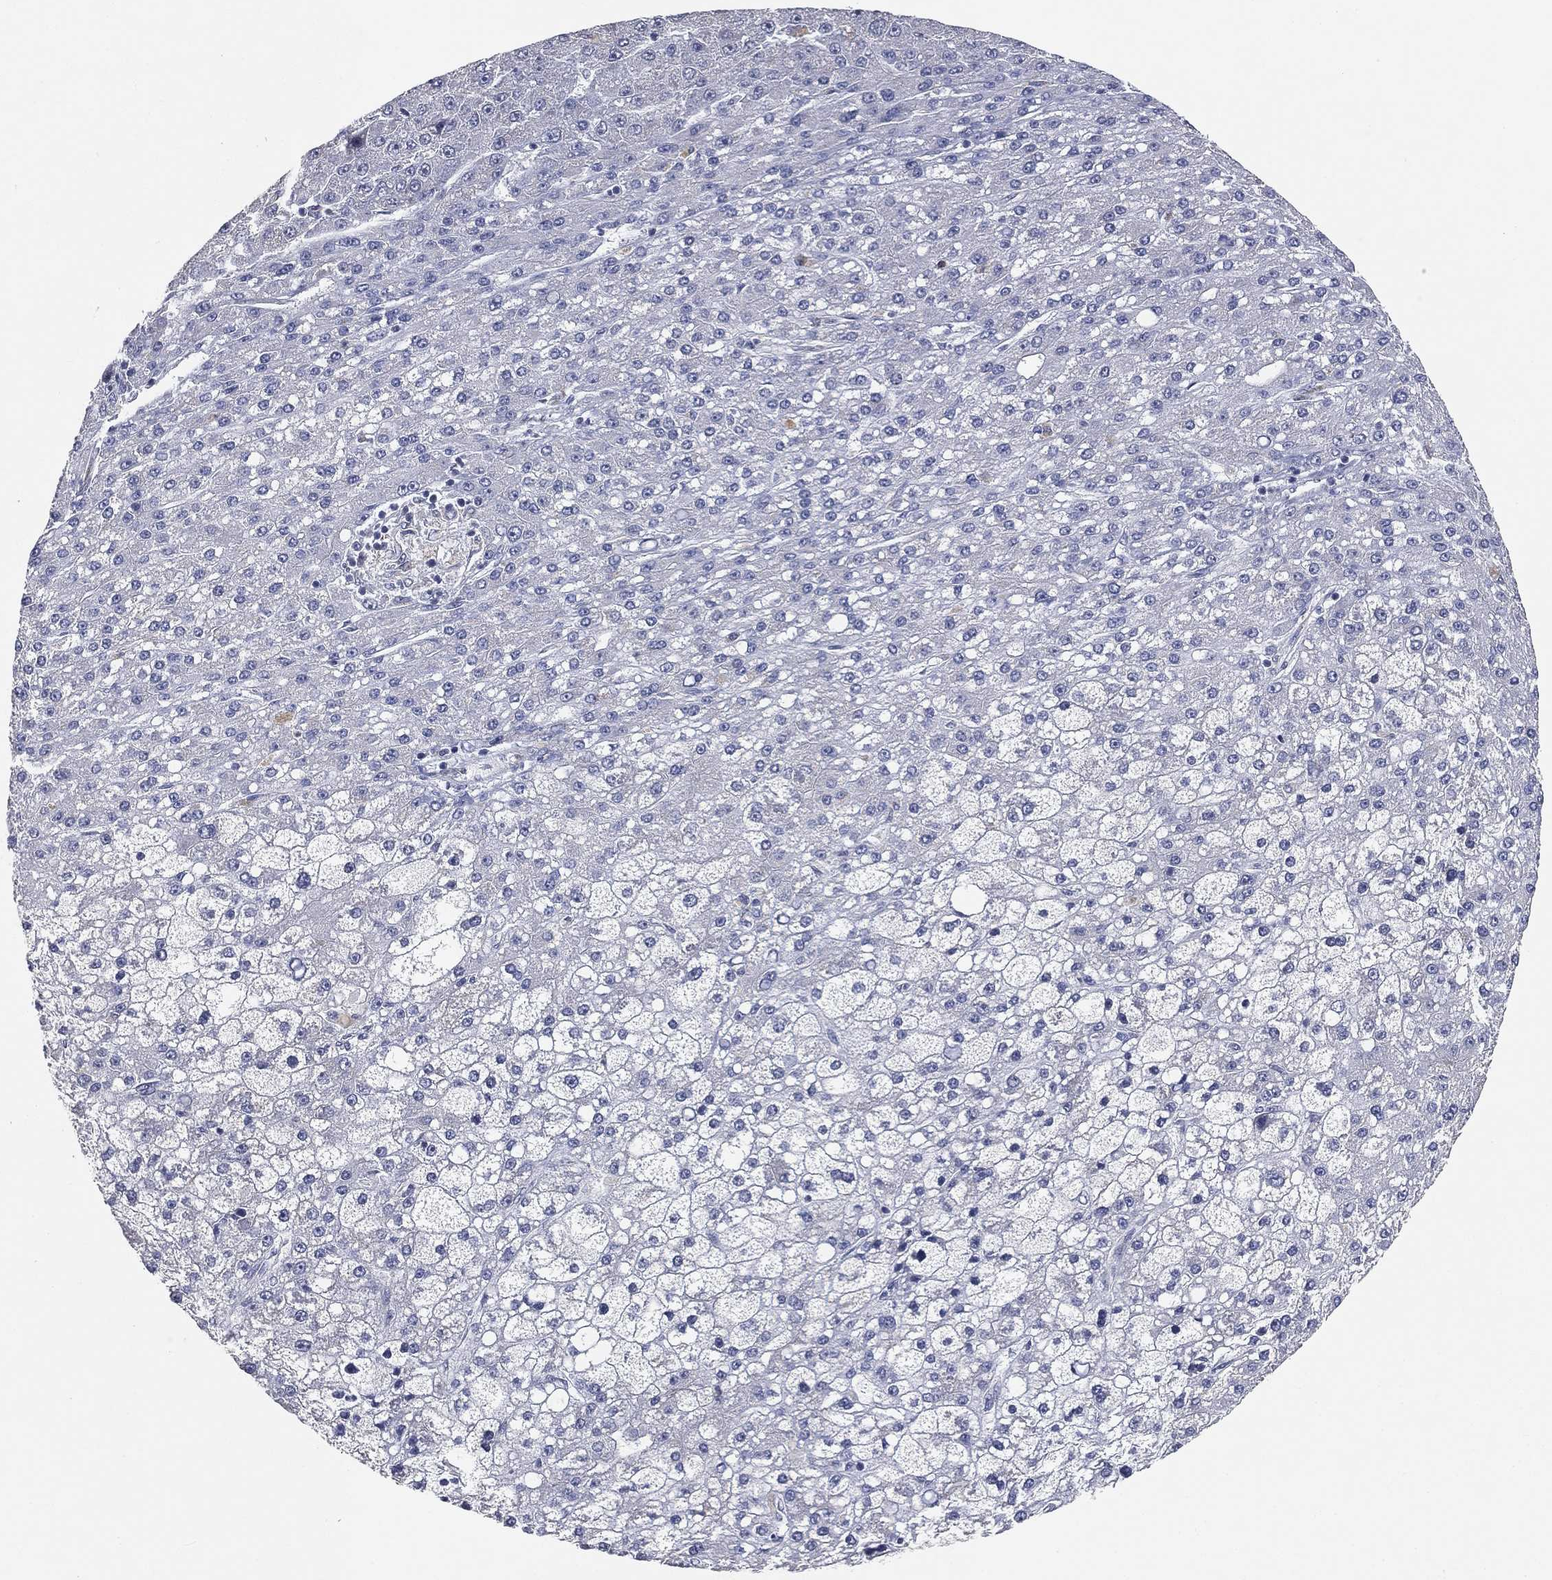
{"staining": {"intensity": "negative", "quantity": "none", "location": "none"}, "tissue": "liver cancer", "cell_type": "Tumor cells", "image_type": "cancer", "snomed": [{"axis": "morphology", "description": "Carcinoma, Hepatocellular, NOS"}, {"axis": "topography", "description": "Liver"}], "caption": "IHC photomicrograph of neoplastic tissue: human liver cancer (hepatocellular carcinoma) stained with DAB (3,3'-diaminobenzidine) displays no significant protein expression in tumor cells.", "gene": "TICAM1", "patient": {"sex": "male", "age": 67}}